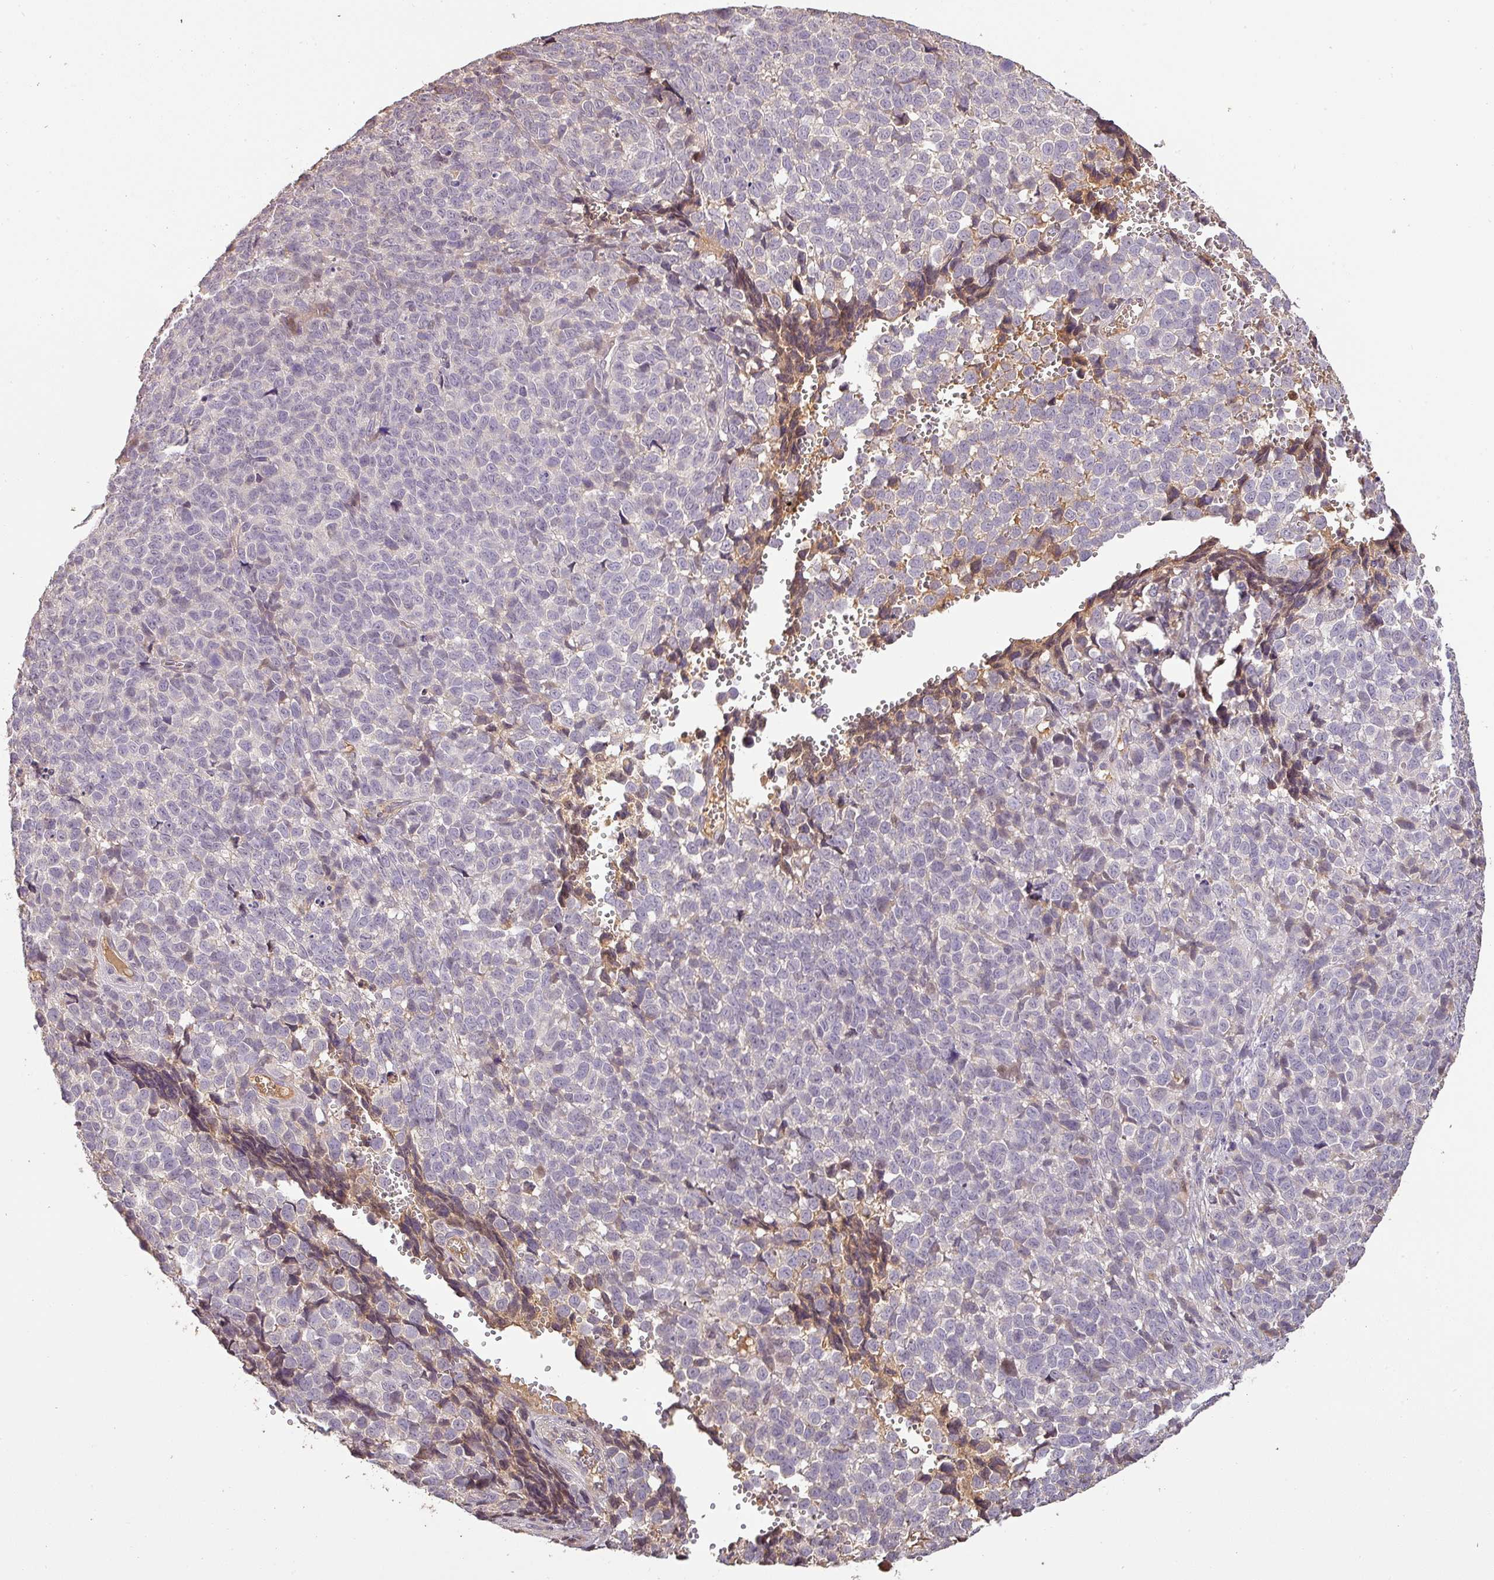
{"staining": {"intensity": "negative", "quantity": "none", "location": "none"}, "tissue": "melanoma", "cell_type": "Tumor cells", "image_type": "cancer", "snomed": [{"axis": "morphology", "description": "Malignant melanoma, NOS"}, {"axis": "topography", "description": "Nose, NOS"}], "caption": "This photomicrograph is of malignant melanoma stained with immunohistochemistry to label a protein in brown with the nuclei are counter-stained blue. There is no staining in tumor cells.", "gene": "BPIFB3", "patient": {"sex": "female", "age": 48}}